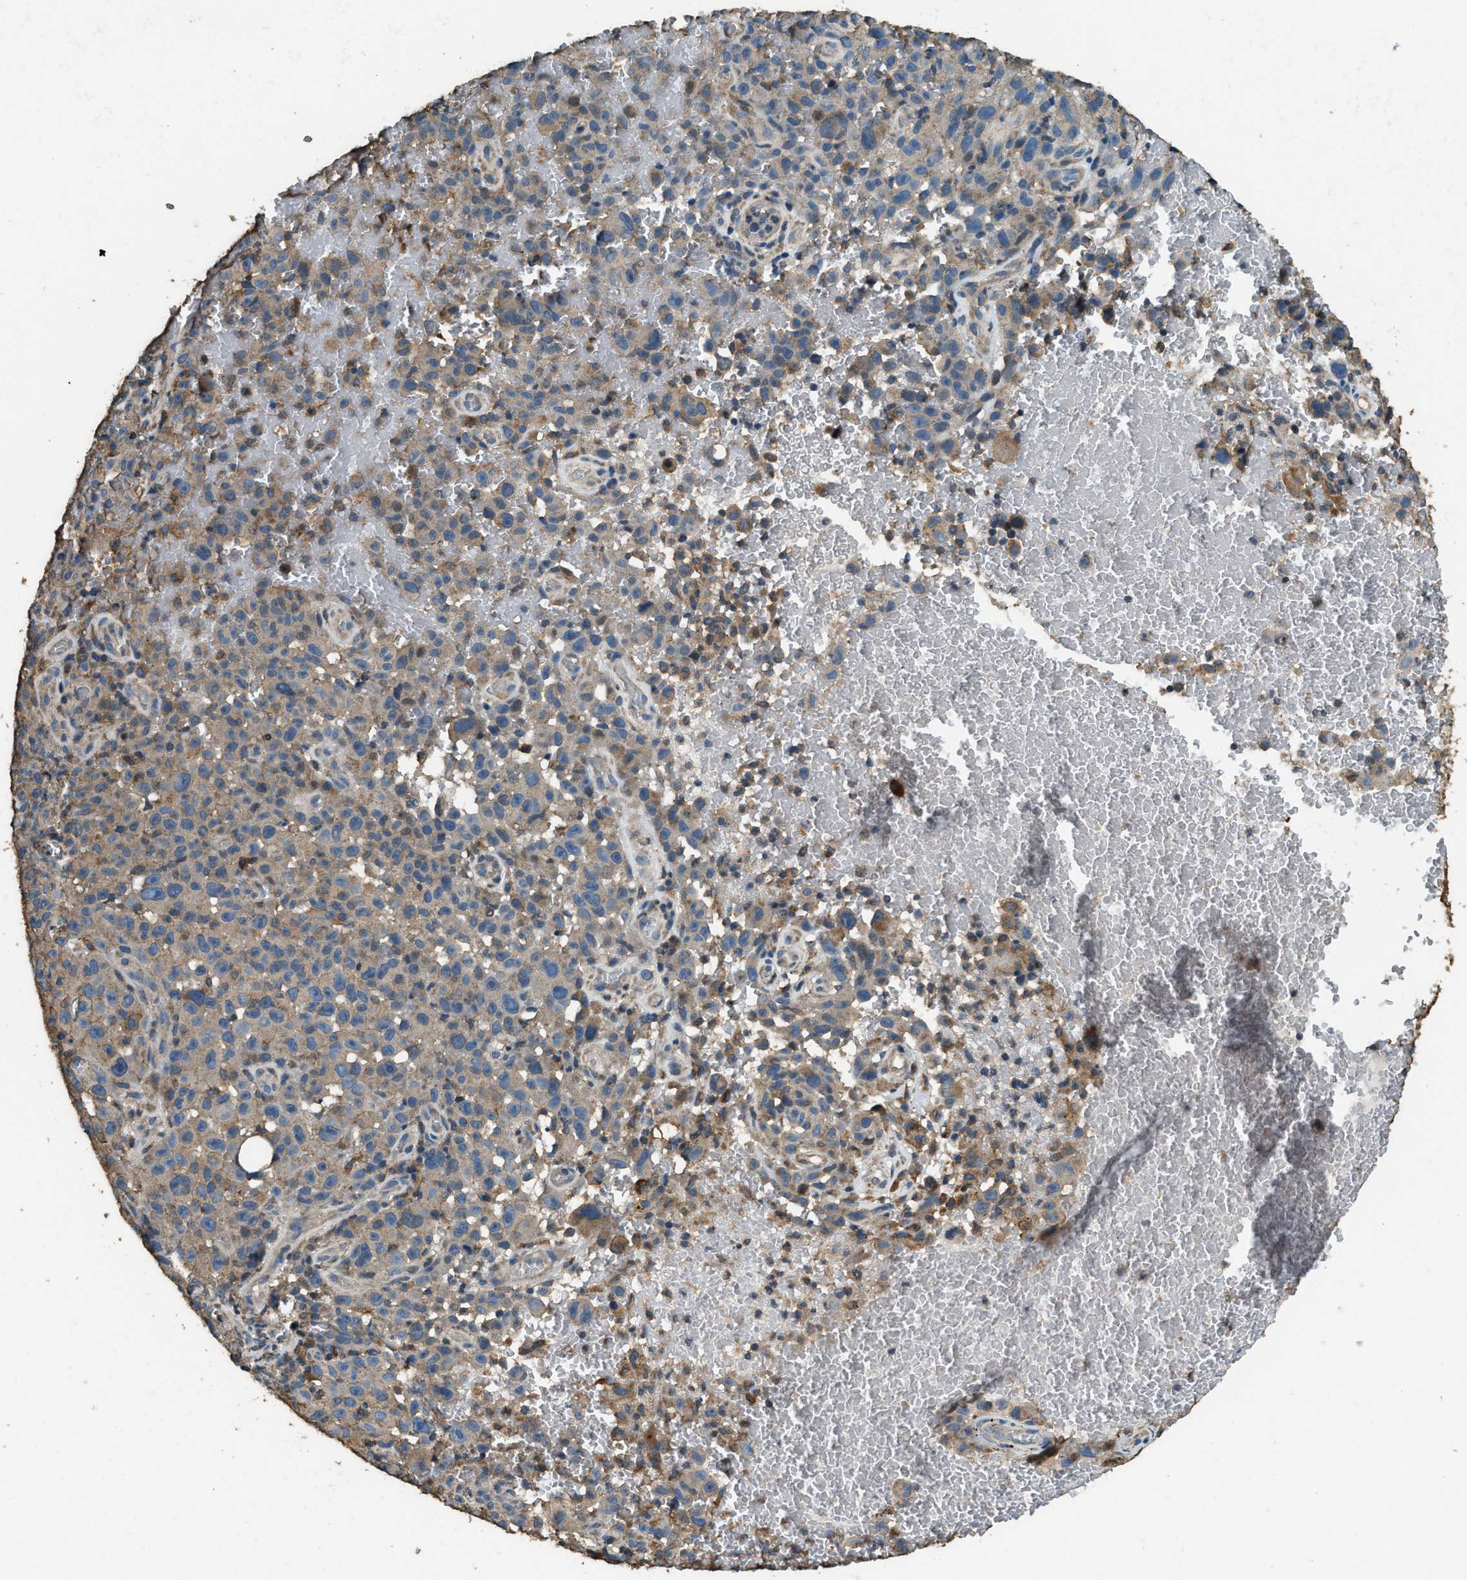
{"staining": {"intensity": "weak", "quantity": ">75%", "location": "cytoplasmic/membranous"}, "tissue": "melanoma", "cell_type": "Tumor cells", "image_type": "cancer", "snomed": [{"axis": "morphology", "description": "Malignant melanoma, NOS"}, {"axis": "topography", "description": "Skin"}], "caption": "Protein analysis of melanoma tissue displays weak cytoplasmic/membranous expression in about >75% of tumor cells. (DAB IHC, brown staining for protein, blue staining for nuclei).", "gene": "ERGIC1", "patient": {"sex": "female", "age": 82}}